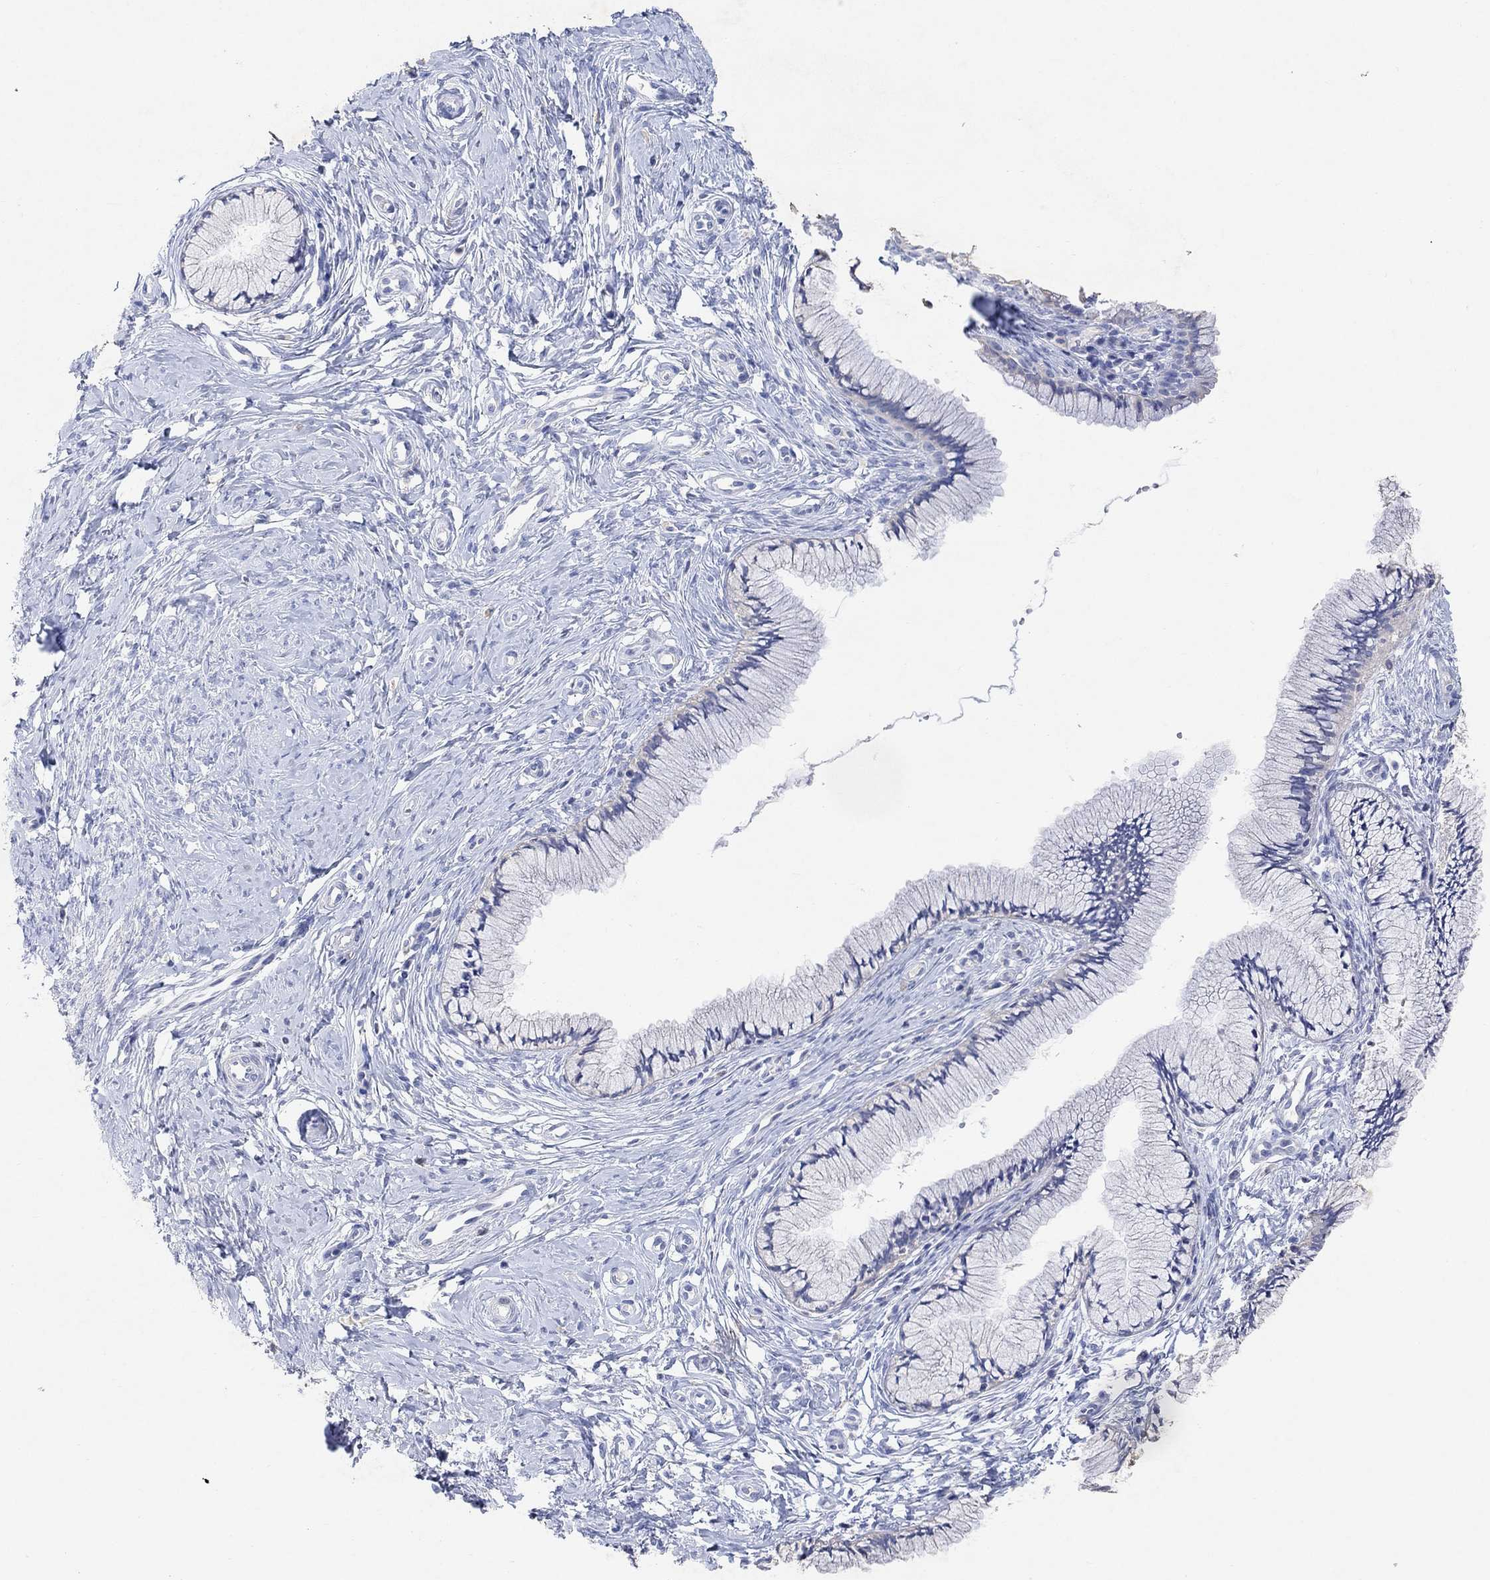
{"staining": {"intensity": "negative", "quantity": "none", "location": "none"}, "tissue": "cervix", "cell_type": "Glandular cells", "image_type": "normal", "snomed": [{"axis": "morphology", "description": "Normal tissue, NOS"}, {"axis": "topography", "description": "Cervix"}], "caption": "Immunohistochemistry (IHC) micrograph of benign cervix: cervix stained with DAB reveals no significant protein expression in glandular cells.", "gene": "TYR", "patient": {"sex": "female", "age": 37}}